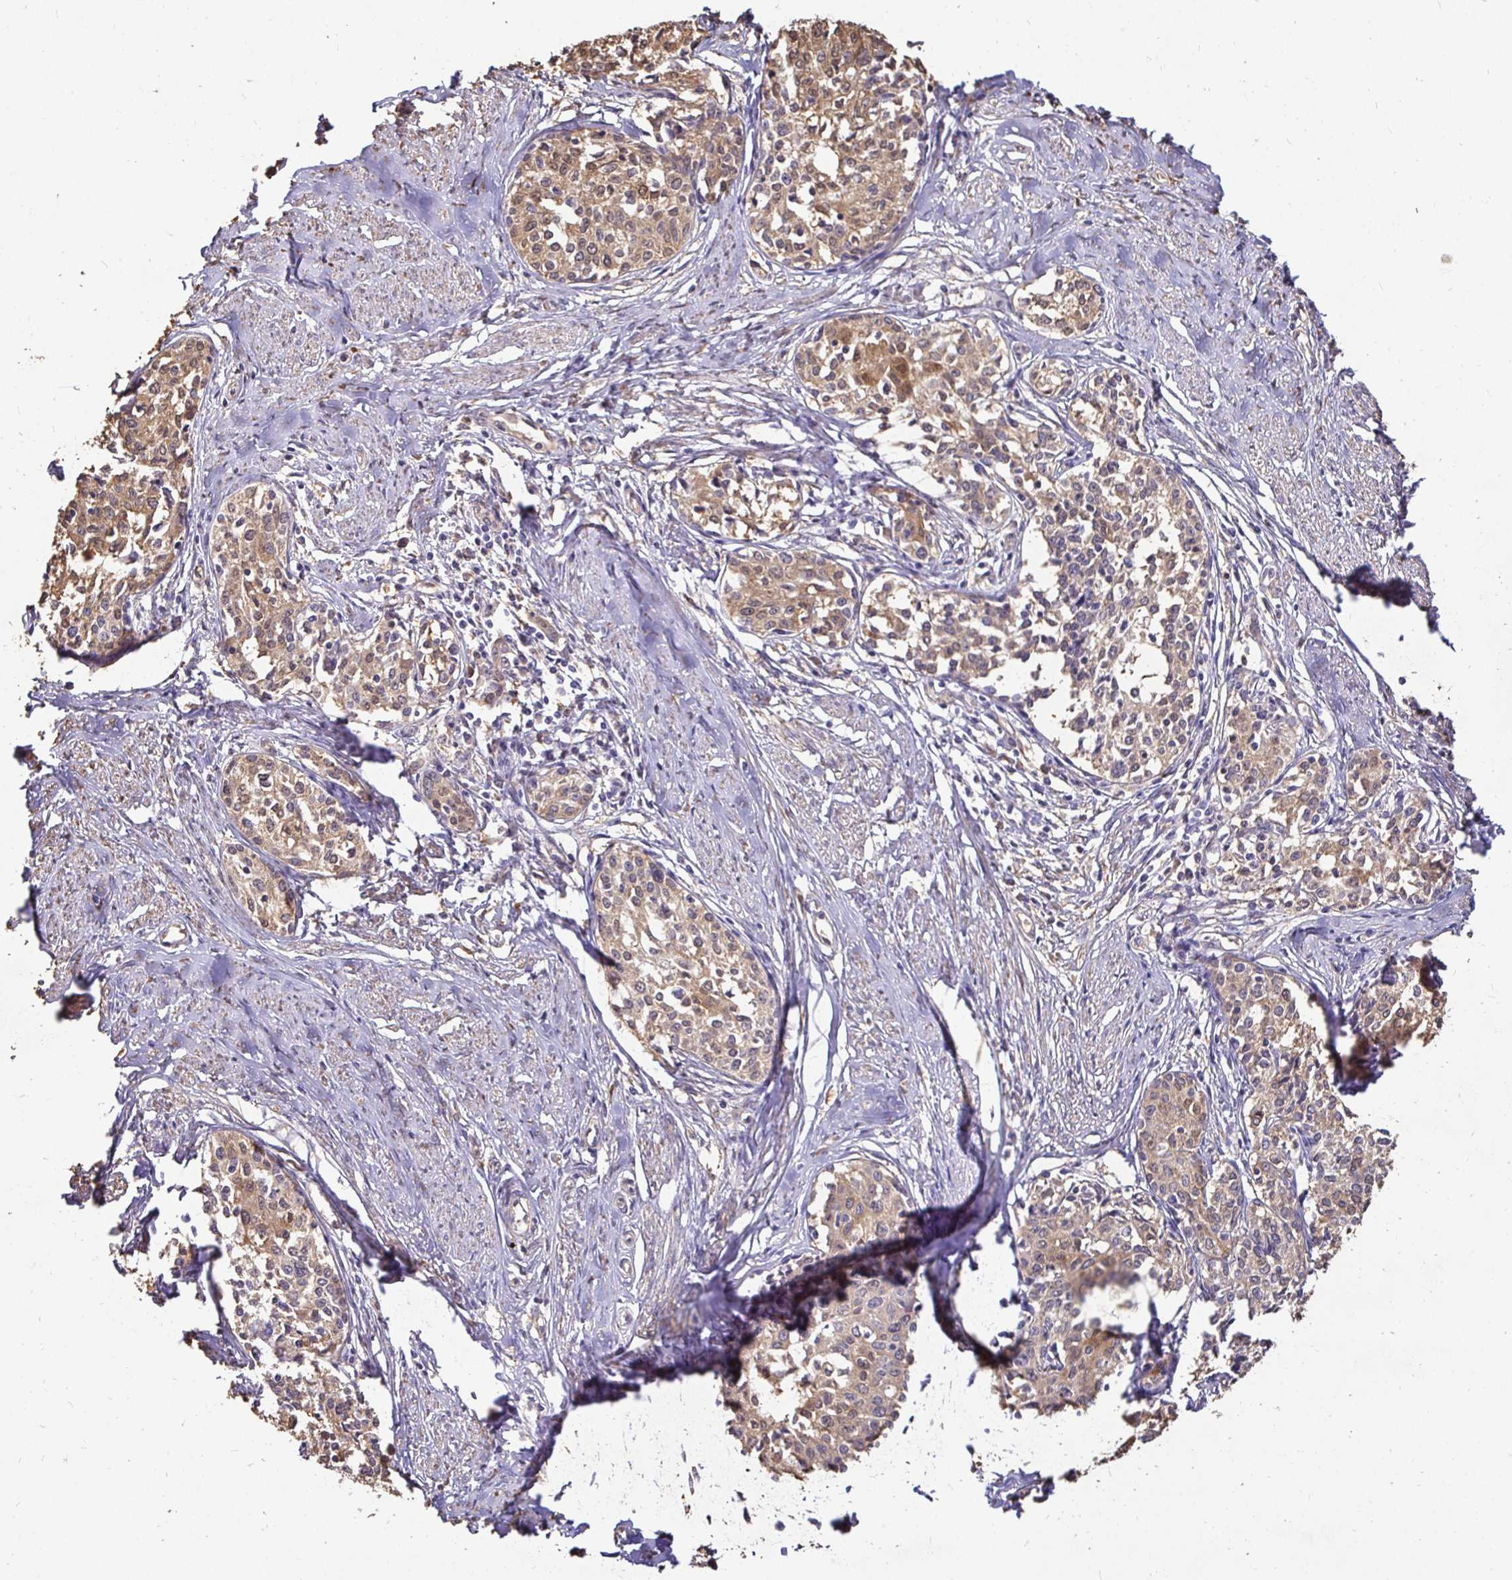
{"staining": {"intensity": "moderate", "quantity": ">75%", "location": "cytoplasmic/membranous"}, "tissue": "cervical cancer", "cell_type": "Tumor cells", "image_type": "cancer", "snomed": [{"axis": "morphology", "description": "Squamous cell carcinoma, NOS"}, {"axis": "morphology", "description": "Adenocarcinoma, NOS"}, {"axis": "topography", "description": "Cervix"}], "caption": "Immunohistochemistry (IHC) histopathology image of neoplastic tissue: human adenocarcinoma (cervical) stained using immunohistochemistry (IHC) shows medium levels of moderate protein expression localized specifically in the cytoplasmic/membranous of tumor cells, appearing as a cytoplasmic/membranous brown color.", "gene": "MAPK8IP3", "patient": {"sex": "female", "age": 52}}